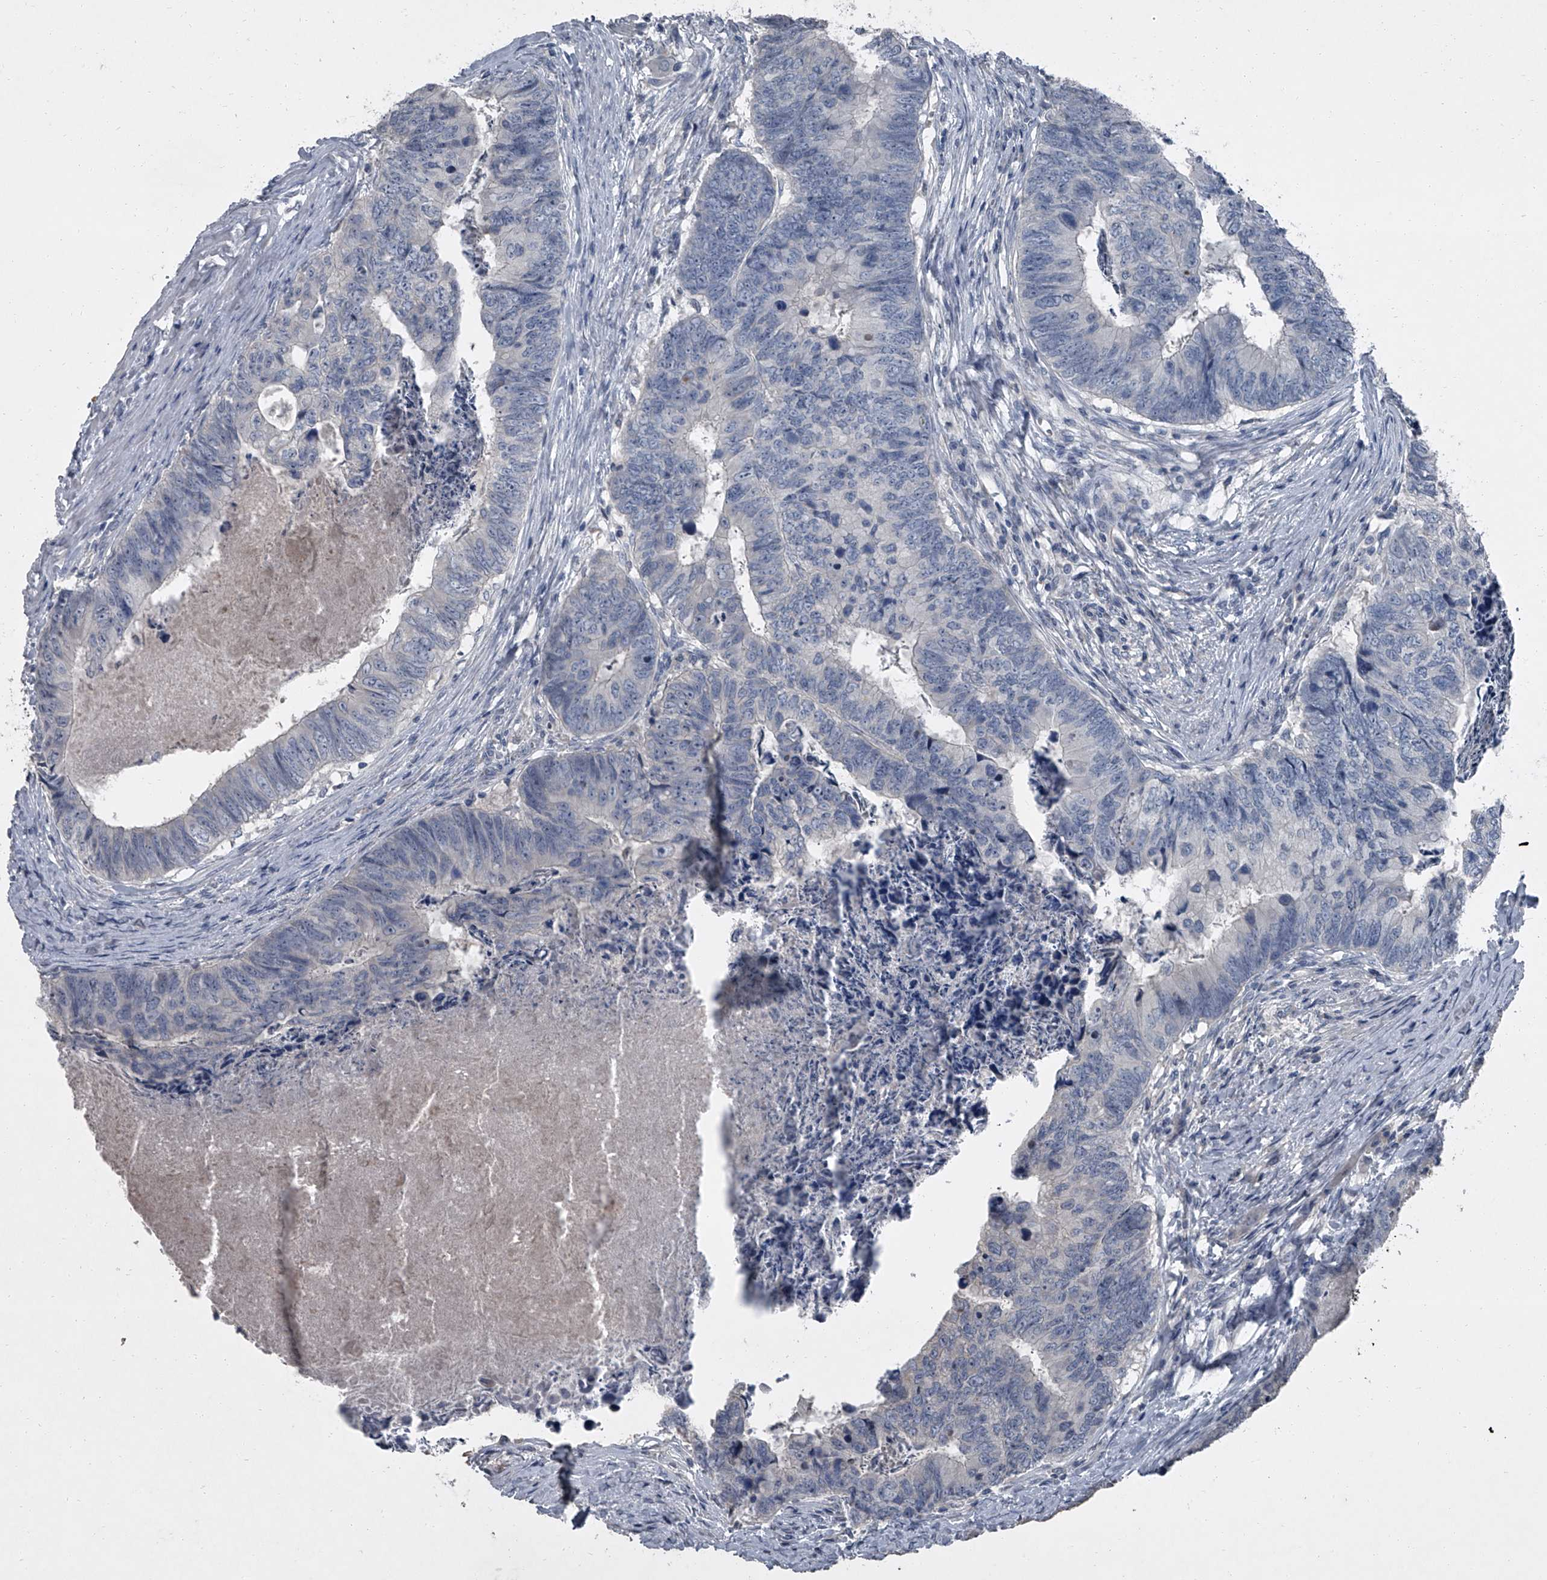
{"staining": {"intensity": "negative", "quantity": "none", "location": "none"}, "tissue": "colorectal cancer", "cell_type": "Tumor cells", "image_type": "cancer", "snomed": [{"axis": "morphology", "description": "Adenocarcinoma, NOS"}, {"axis": "topography", "description": "Colon"}], "caption": "Tumor cells show no significant positivity in colorectal adenocarcinoma.", "gene": "HEPHL1", "patient": {"sex": "female", "age": 67}}